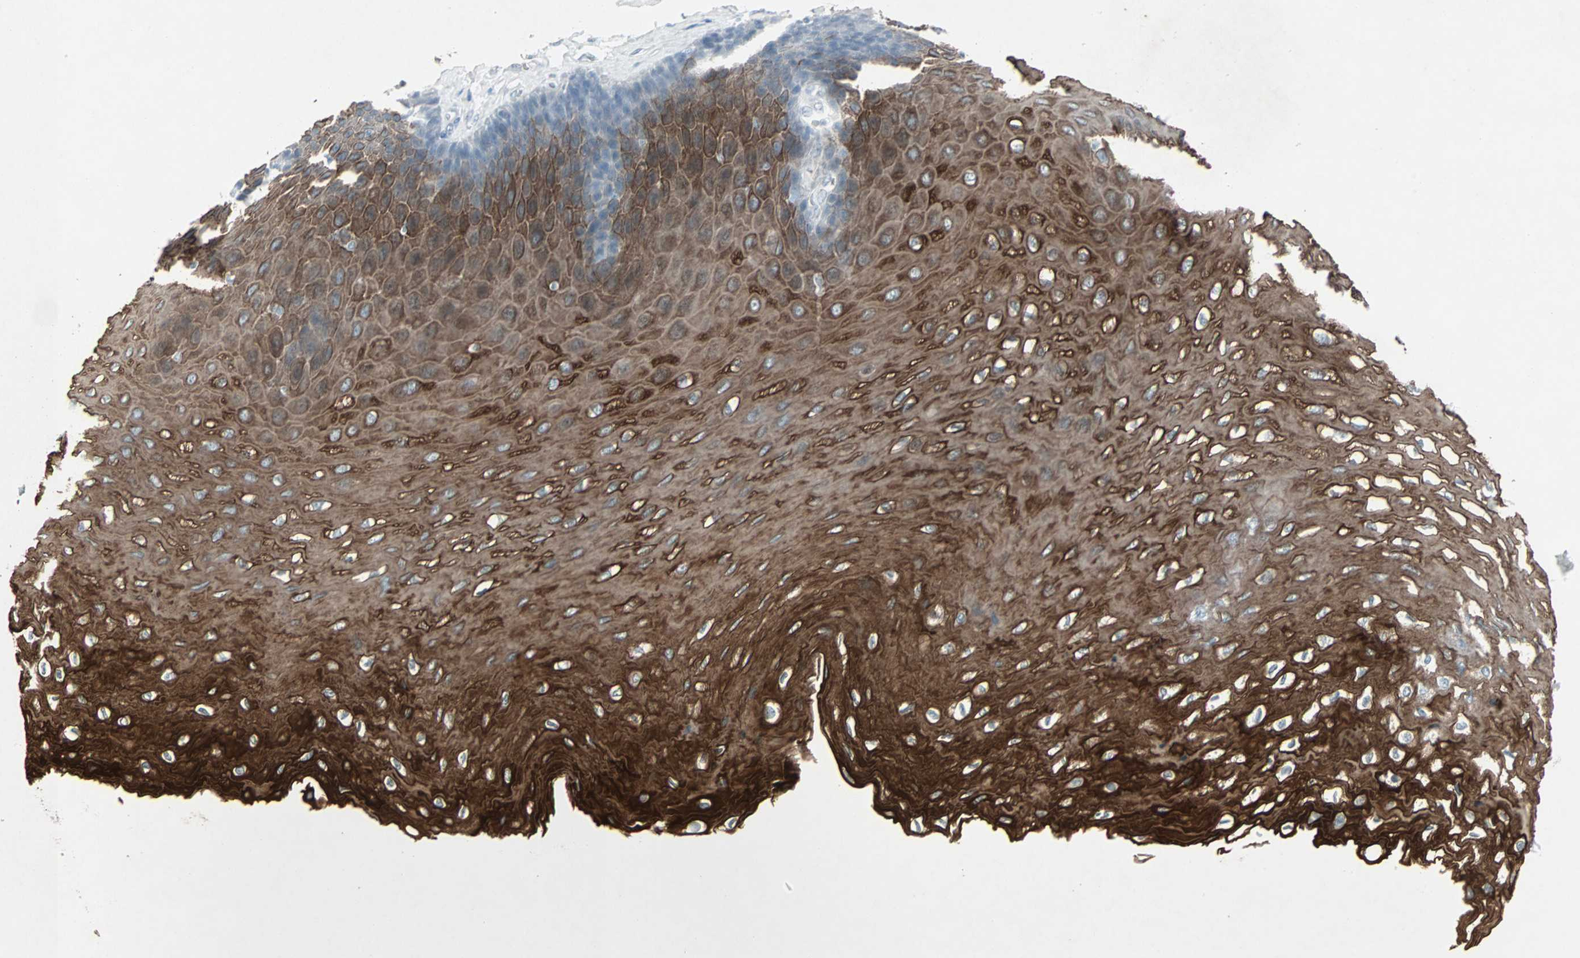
{"staining": {"intensity": "strong", "quantity": ">75%", "location": "cytoplasmic/membranous"}, "tissue": "esophagus", "cell_type": "Squamous epithelial cells", "image_type": "normal", "snomed": [{"axis": "morphology", "description": "Normal tissue, NOS"}, {"axis": "topography", "description": "Esophagus"}], "caption": "Immunohistochemical staining of normal human esophagus displays high levels of strong cytoplasmic/membranous staining in about >75% of squamous epithelial cells. (Stains: DAB in brown, nuclei in blue, Microscopy: brightfield microscopy at high magnification).", "gene": "LANCL3", "patient": {"sex": "female", "age": 72}}